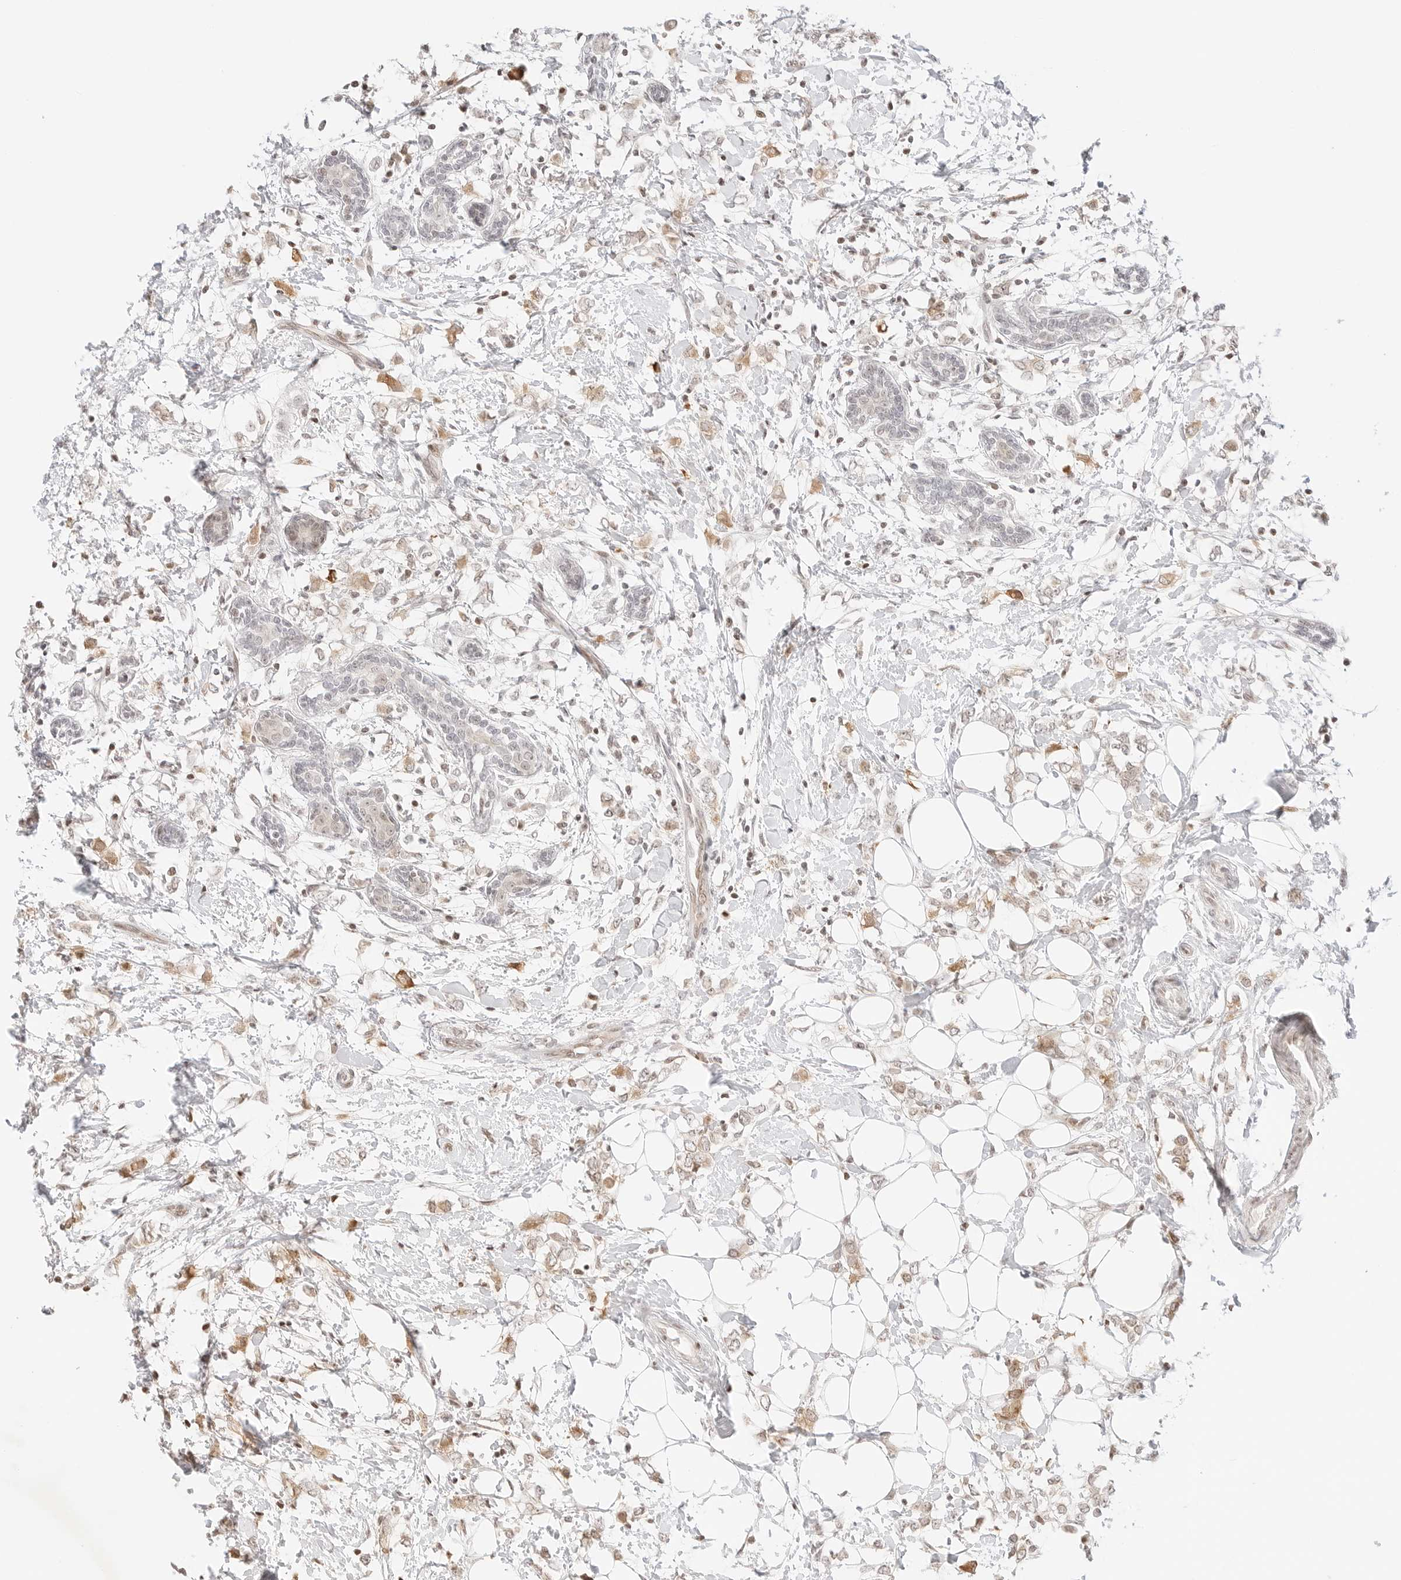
{"staining": {"intensity": "moderate", "quantity": ">75%", "location": "cytoplasmic/membranous"}, "tissue": "breast cancer", "cell_type": "Tumor cells", "image_type": "cancer", "snomed": [{"axis": "morphology", "description": "Normal tissue, NOS"}, {"axis": "morphology", "description": "Lobular carcinoma"}, {"axis": "topography", "description": "Breast"}], "caption": "Moderate cytoplasmic/membranous staining for a protein is identified in approximately >75% of tumor cells of breast cancer using immunohistochemistry (IHC).", "gene": "RPS6KL1", "patient": {"sex": "female", "age": 47}}